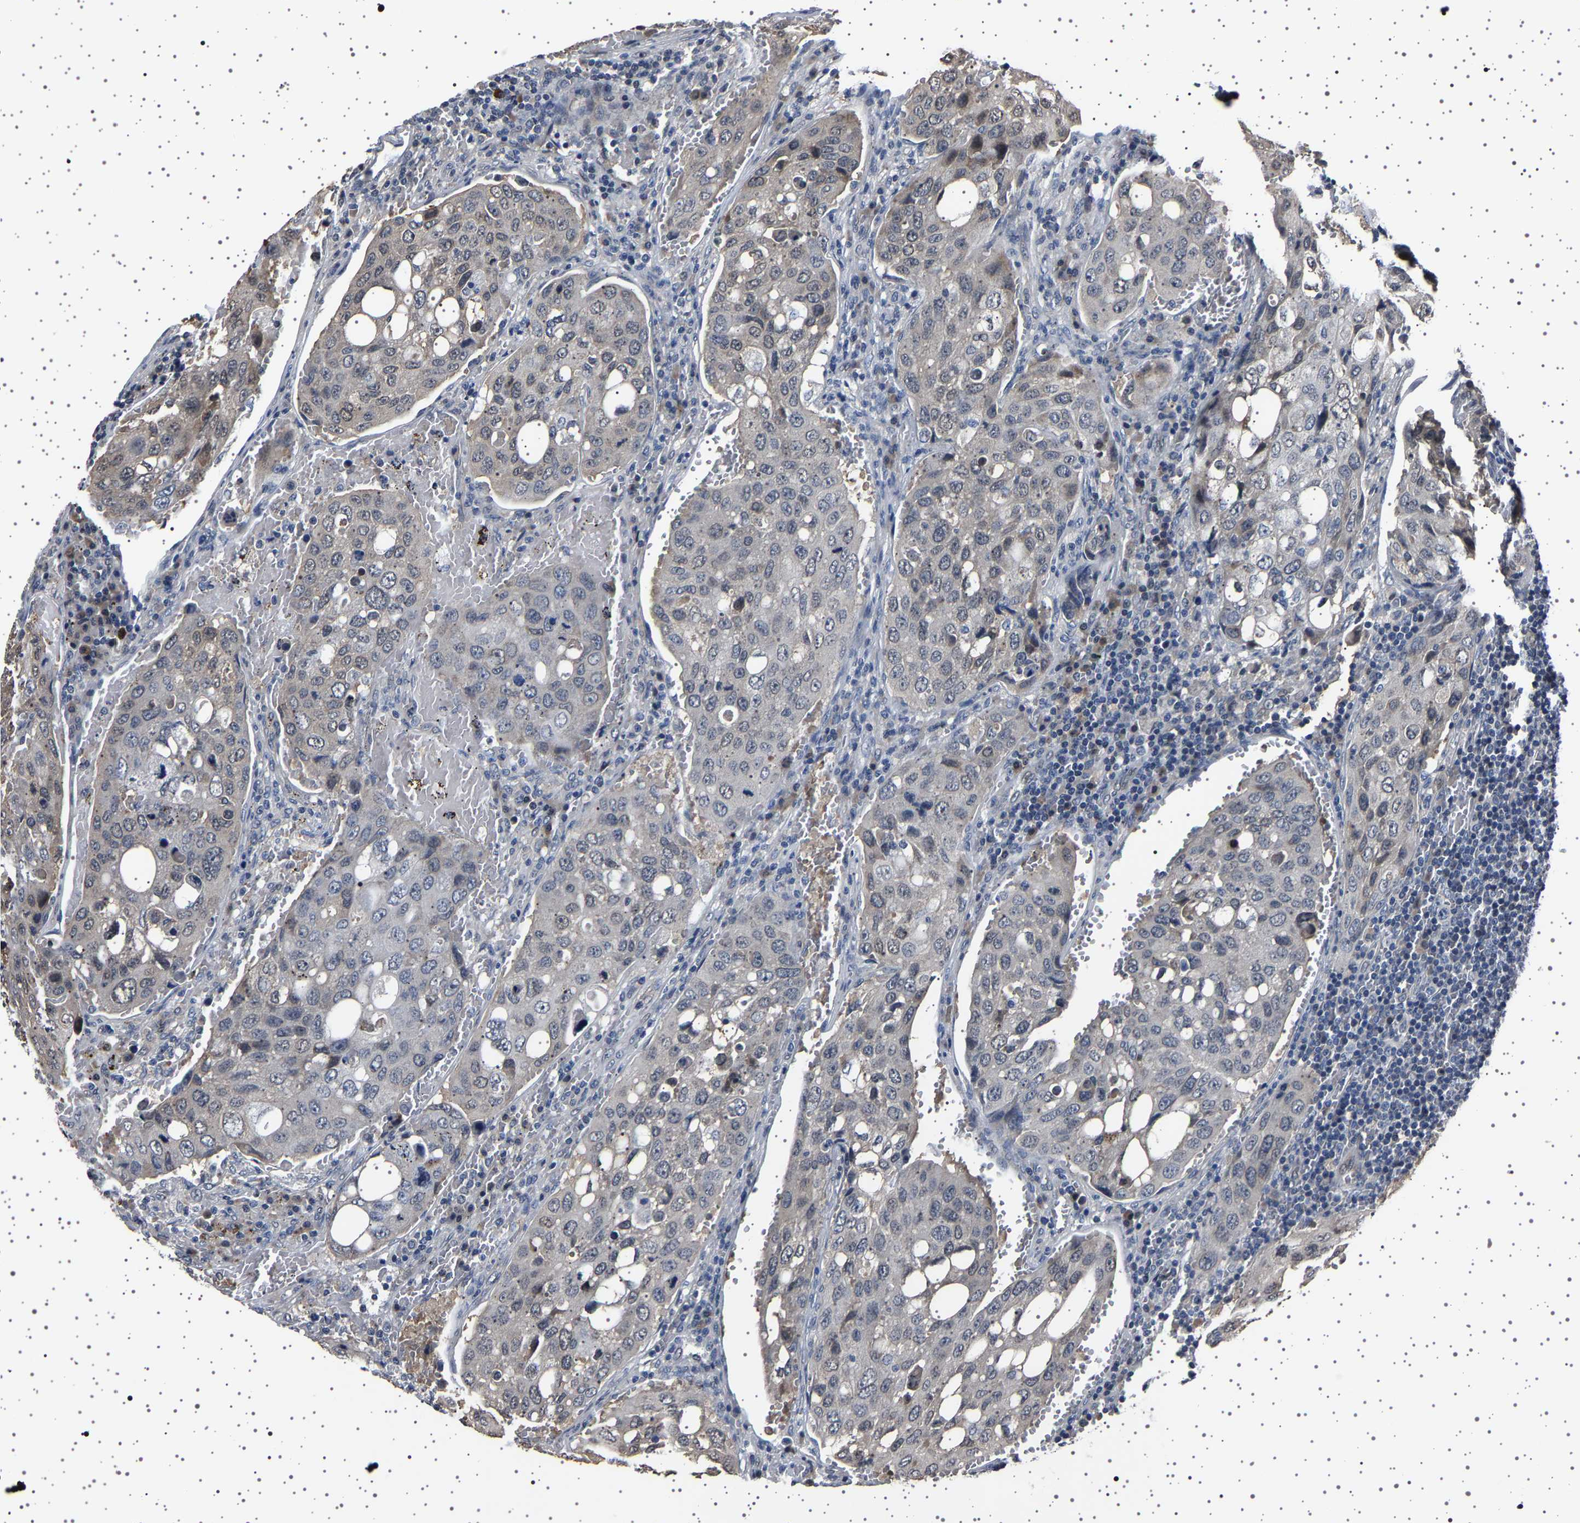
{"staining": {"intensity": "negative", "quantity": "none", "location": "none"}, "tissue": "urothelial cancer", "cell_type": "Tumor cells", "image_type": "cancer", "snomed": [{"axis": "morphology", "description": "Urothelial carcinoma, High grade"}, {"axis": "topography", "description": "Lymph node"}, {"axis": "topography", "description": "Urinary bladder"}], "caption": "The image displays no staining of tumor cells in urothelial cancer.", "gene": "IL10RB", "patient": {"sex": "male", "age": 51}}